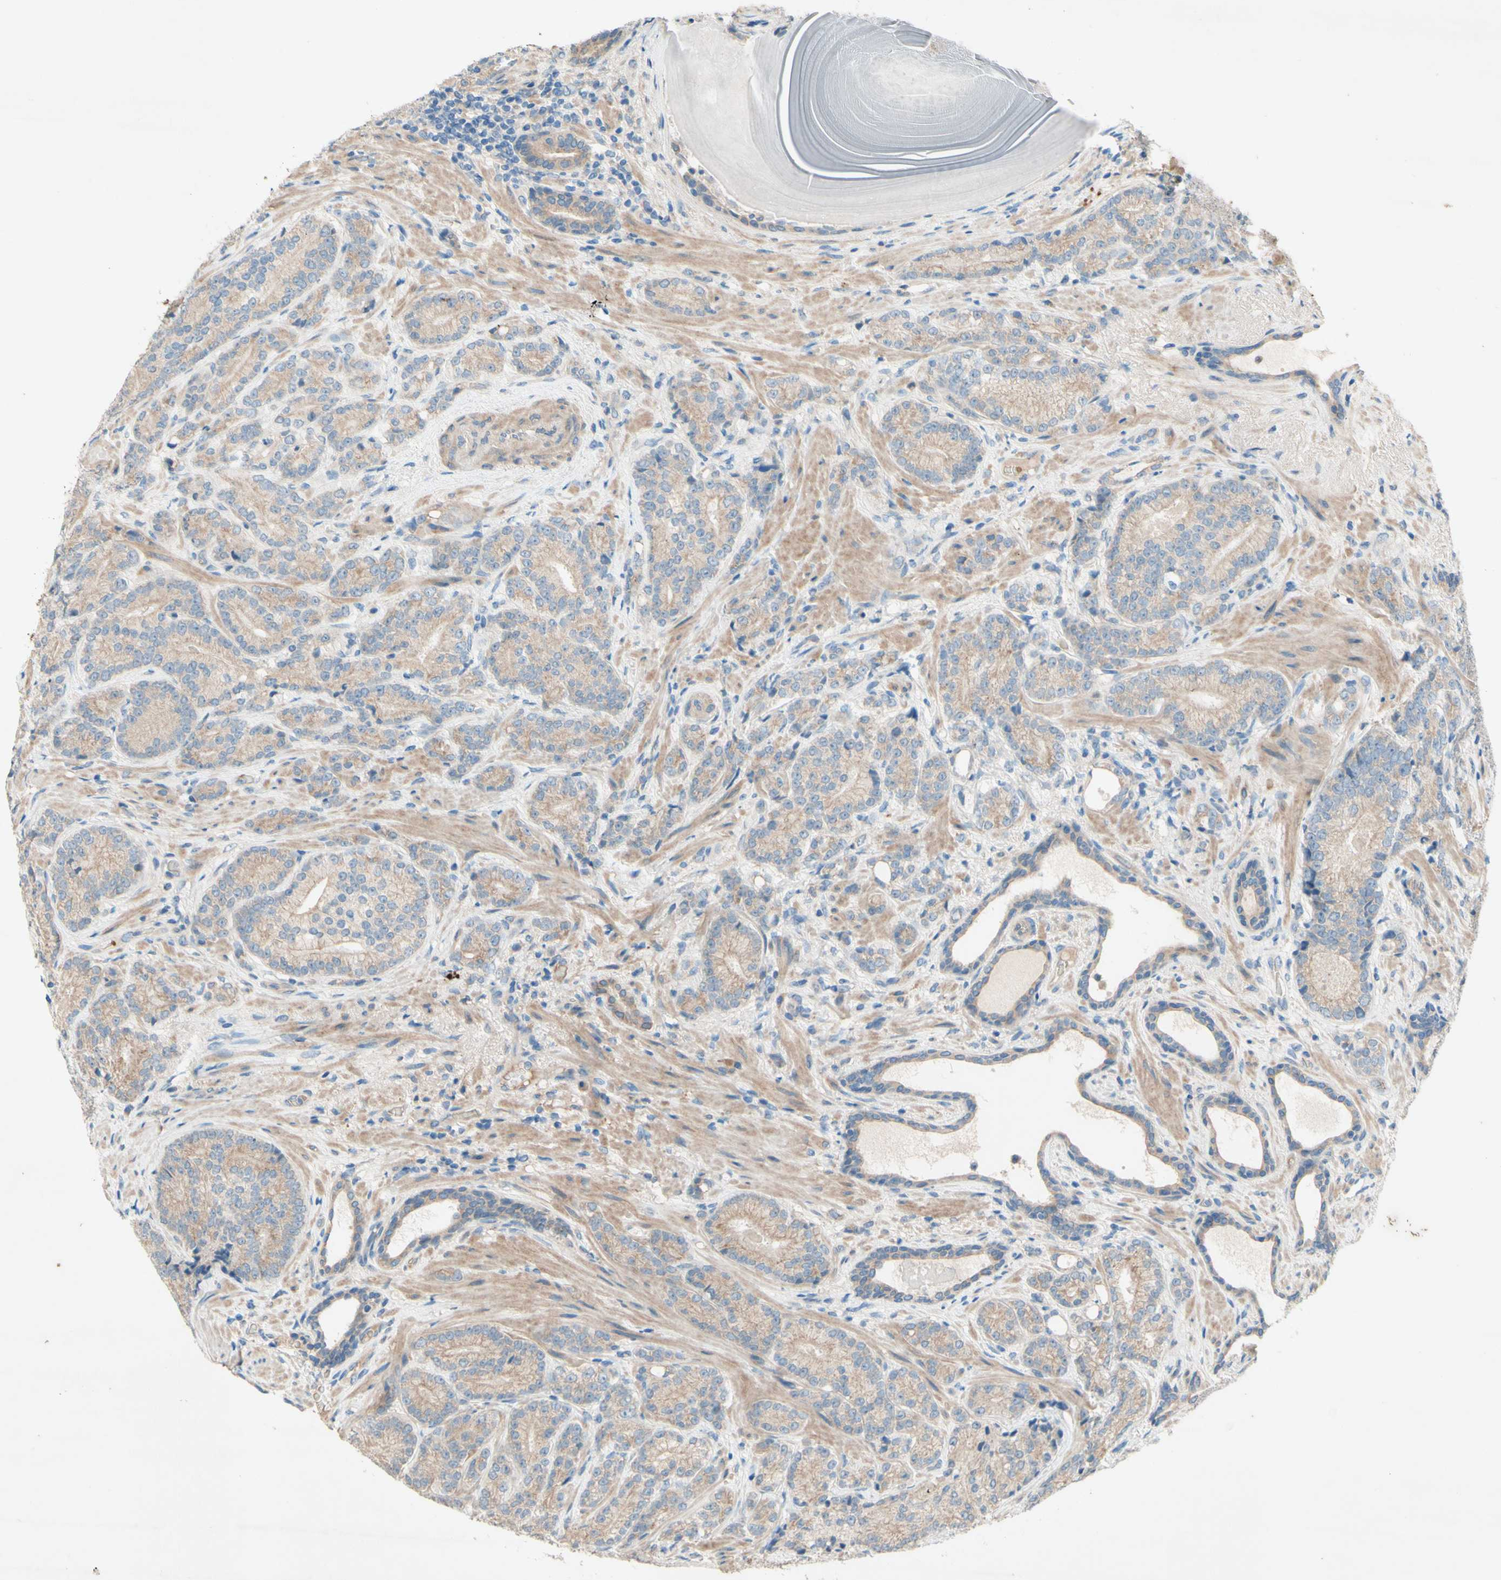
{"staining": {"intensity": "moderate", "quantity": ">75%", "location": "cytoplasmic/membranous"}, "tissue": "prostate cancer", "cell_type": "Tumor cells", "image_type": "cancer", "snomed": [{"axis": "morphology", "description": "Adenocarcinoma, High grade"}, {"axis": "topography", "description": "Prostate"}], "caption": "A medium amount of moderate cytoplasmic/membranous expression is identified in approximately >75% of tumor cells in high-grade adenocarcinoma (prostate) tissue.", "gene": "IL2", "patient": {"sex": "male", "age": 61}}